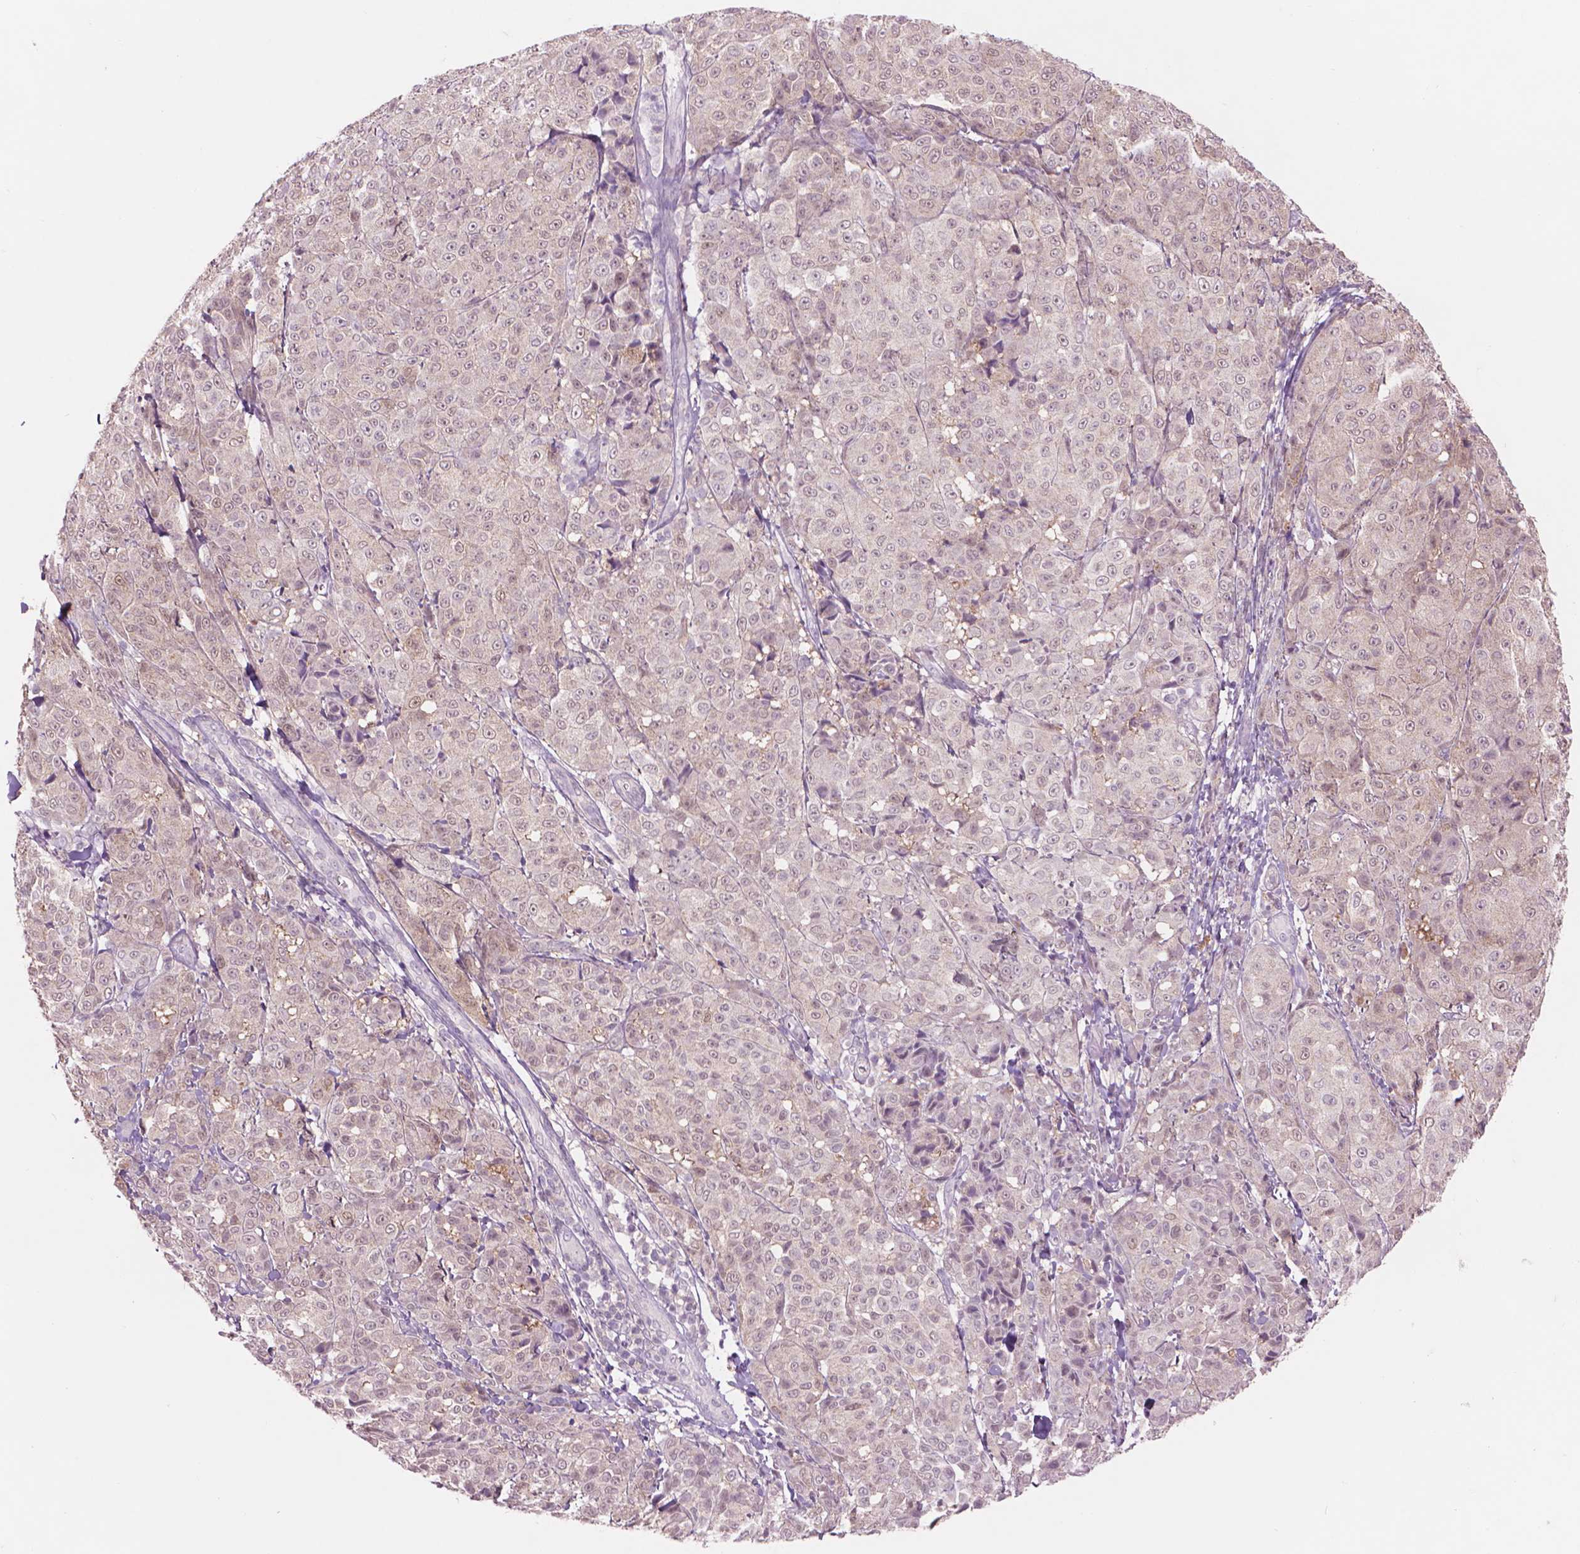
{"staining": {"intensity": "negative", "quantity": "none", "location": "none"}, "tissue": "melanoma", "cell_type": "Tumor cells", "image_type": "cancer", "snomed": [{"axis": "morphology", "description": "Malignant melanoma, NOS"}, {"axis": "topography", "description": "Skin"}], "caption": "IHC image of human melanoma stained for a protein (brown), which exhibits no positivity in tumor cells. (Brightfield microscopy of DAB (3,3'-diaminobenzidine) immunohistochemistry at high magnification).", "gene": "ENO2", "patient": {"sex": "male", "age": 89}}